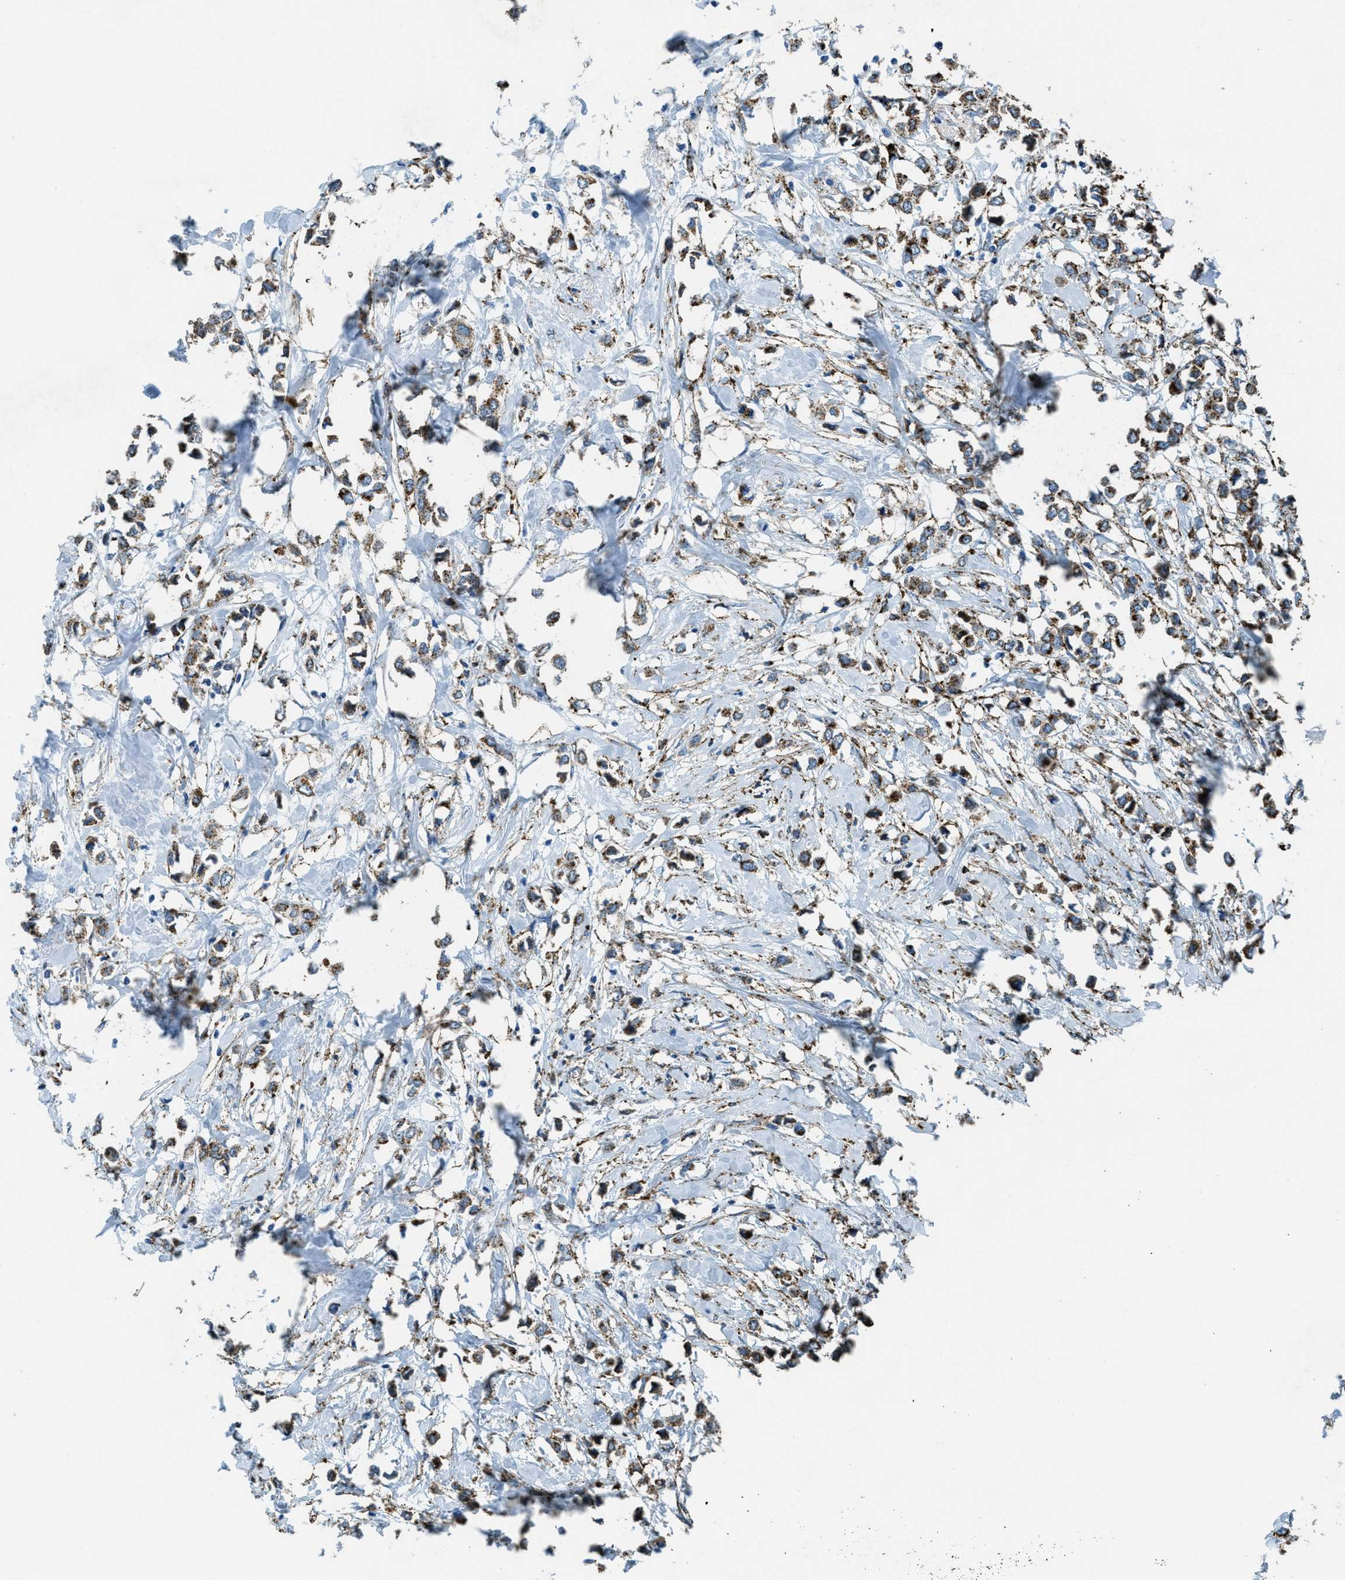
{"staining": {"intensity": "moderate", "quantity": ">75%", "location": "cytoplasmic/membranous"}, "tissue": "breast cancer", "cell_type": "Tumor cells", "image_type": "cancer", "snomed": [{"axis": "morphology", "description": "Lobular carcinoma"}, {"axis": "topography", "description": "Breast"}], "caption": "This histopathology image demonstrates immunohistochemistry staining of human lobular carcinoma (breast), with medium moderate cytoplasmic/membranous staining in about >75% of tumor cells.", "gene": "SCARB2", "patient": {"sex": "female", "age": 51}}